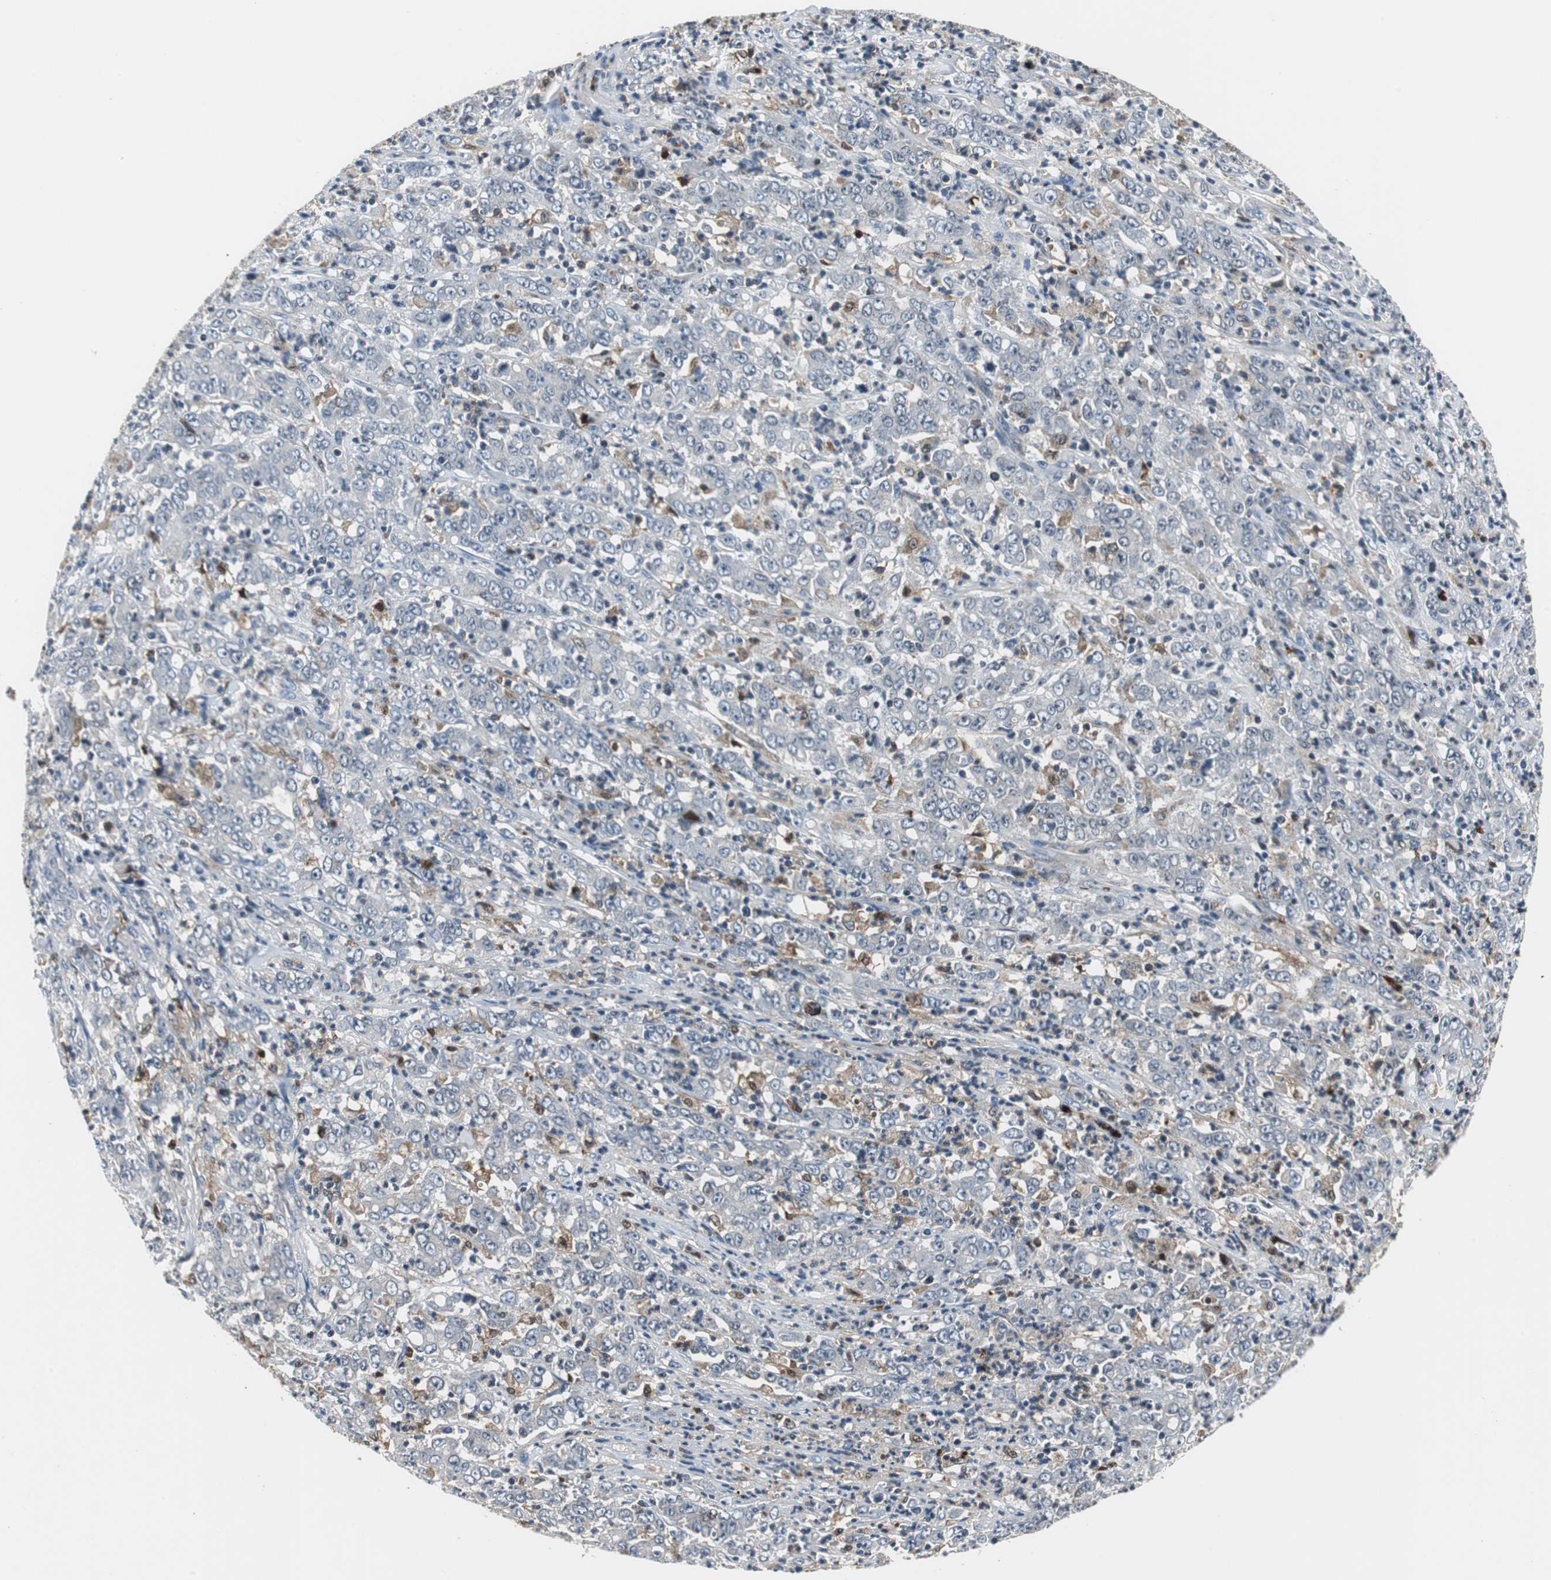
{"staining": {"intensity": "weak", "quantity": "<25%", "location": "cytoplasmic/membranous"}, "tissue": "stomach cancer", "cell_type": "Tumor cells", "image_type": "cancer", "snomed": [{"axis": "morphology", "description": "Adenocarcinoma, NOS"}, {"axis": "topography", "description": "Stomach, lower"}], "caption": "This is a histopathology image of immunohistochemistry (IHC) staining of stomach cancer, which shows no staining in tumor cells.", "gene": "ORM1", "patient": {"sex": "female", "age": 71}}